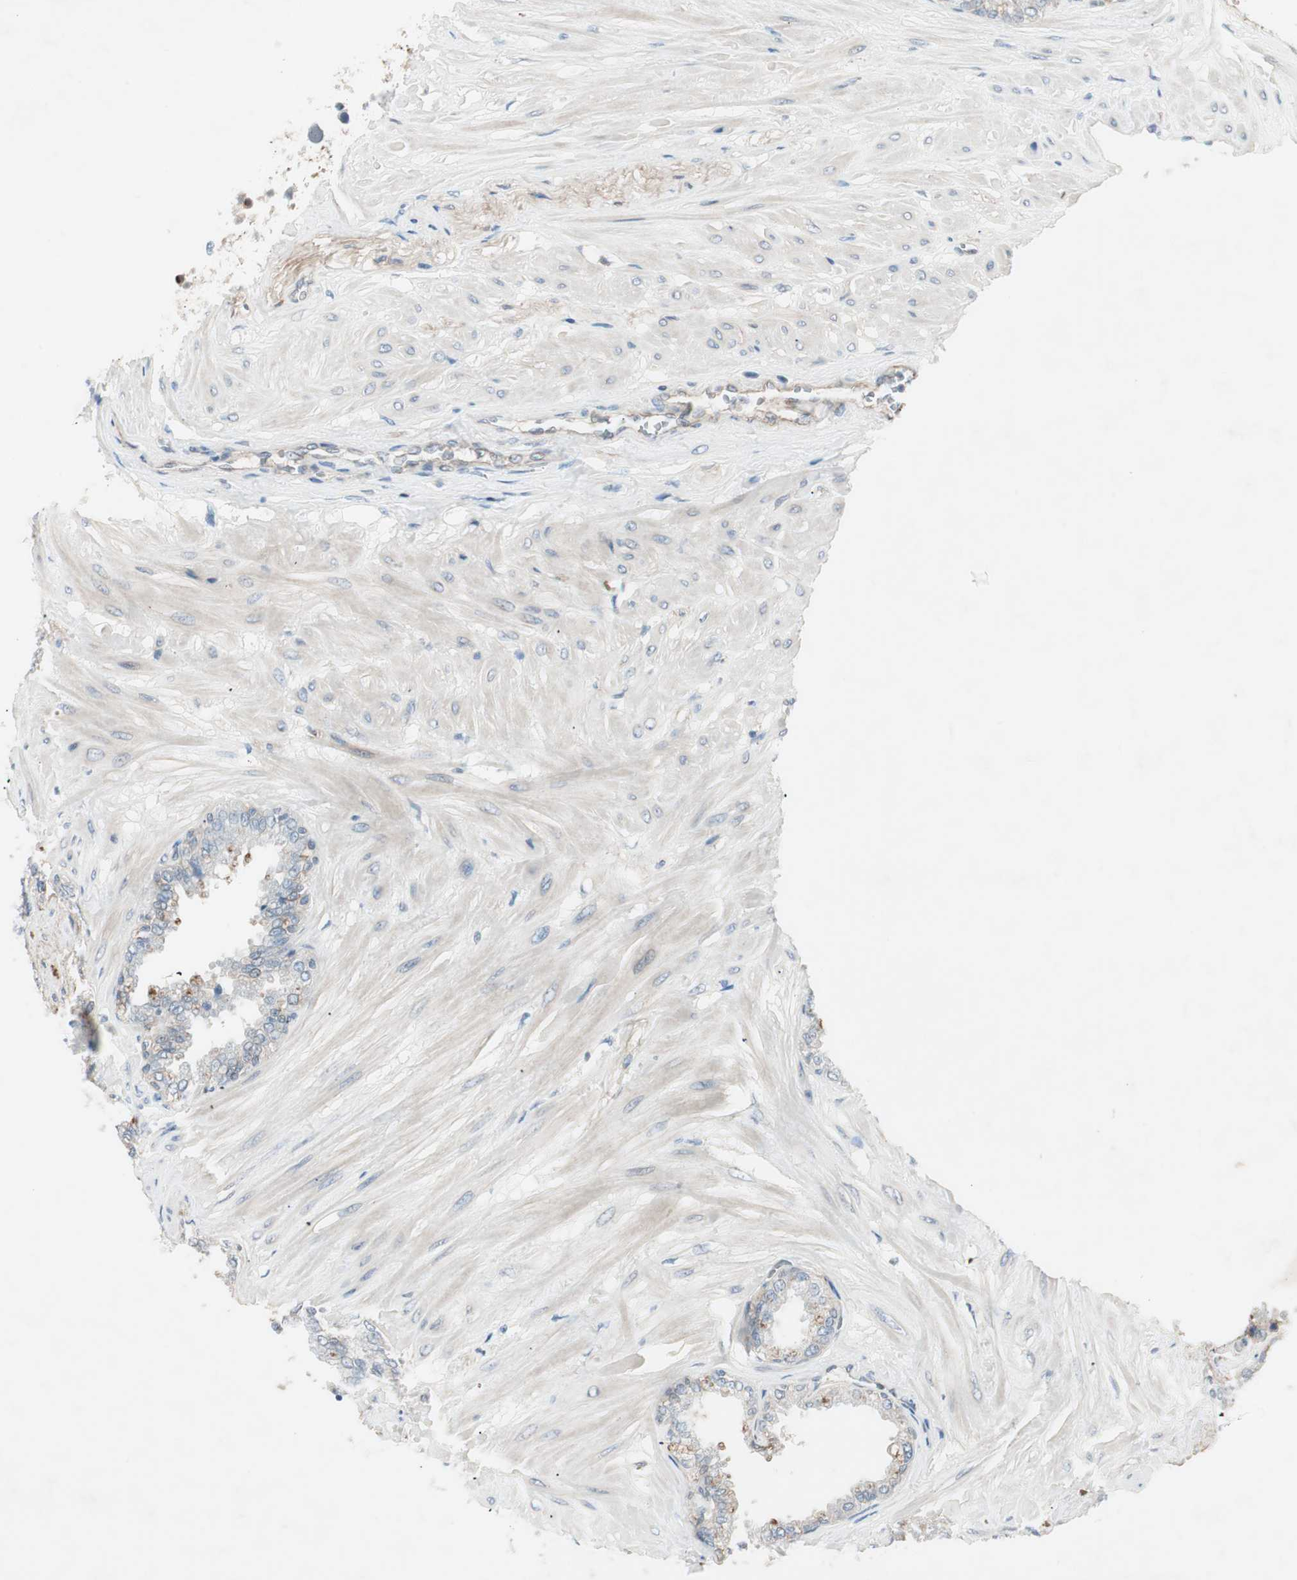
{"staining": {"intensity": "weak", "quantity": "25%-75%", "location": "cytoplasmic/membranous"}, "tissue": "seminal vesicle", "cell_type": "Glandular cells", "image_type": "normal", "snomed": [{"axis": "morphology", "description": "Normal tissue, NOS"}, {"axis": "topography", "description": "Seminal veicle"}], "caption": "About 25%-75% of glandular cells in benign seminal vesicle demonstrate weak cytoplasmic/membranous protein positivity as visualized by brown immunohistochemical staining.", "gene": "ITGB4", "patient": {"sex": "male", "age": 46}}